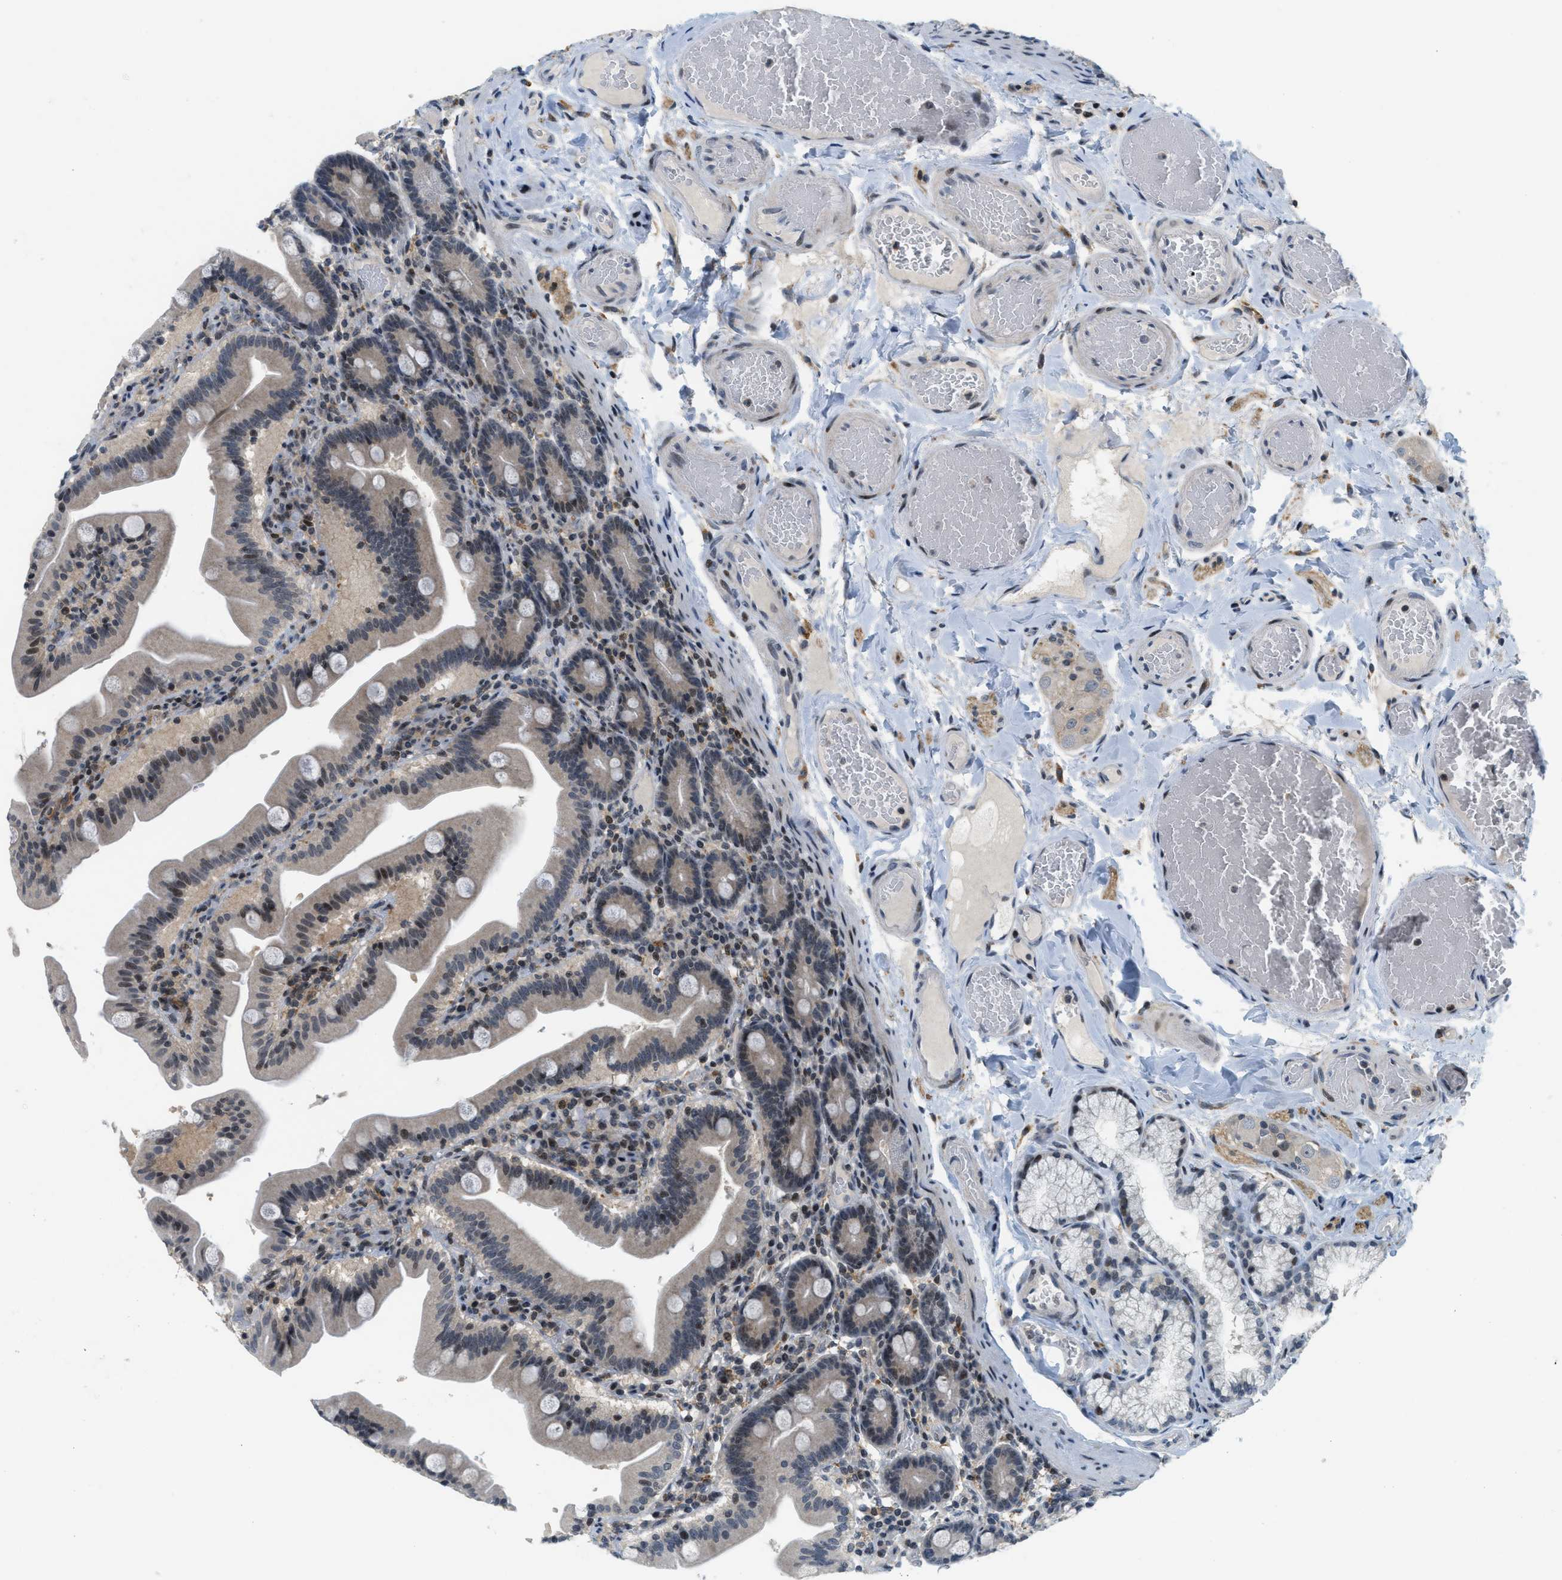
{"staining": {"intensity": "moderate", "quantity": "25%-75%", "location": "nuclear"}, "tissue": "duodenum", "cell_type": "Glandular cells", "image_type": "normal", "snomed": [{"axis": "morphology", "description": "Normal tissue, NOS"}, {"axis": "topography", "description": "Duodenum"}], "caption": "An IHC micrograph of unremarkable tissue is shown. Protein staining in brown highlights moderate nuclear positivity in duodenum within glandular cells.", "gene": "ING1", "patient": {"sex": "male", "age": 54}}